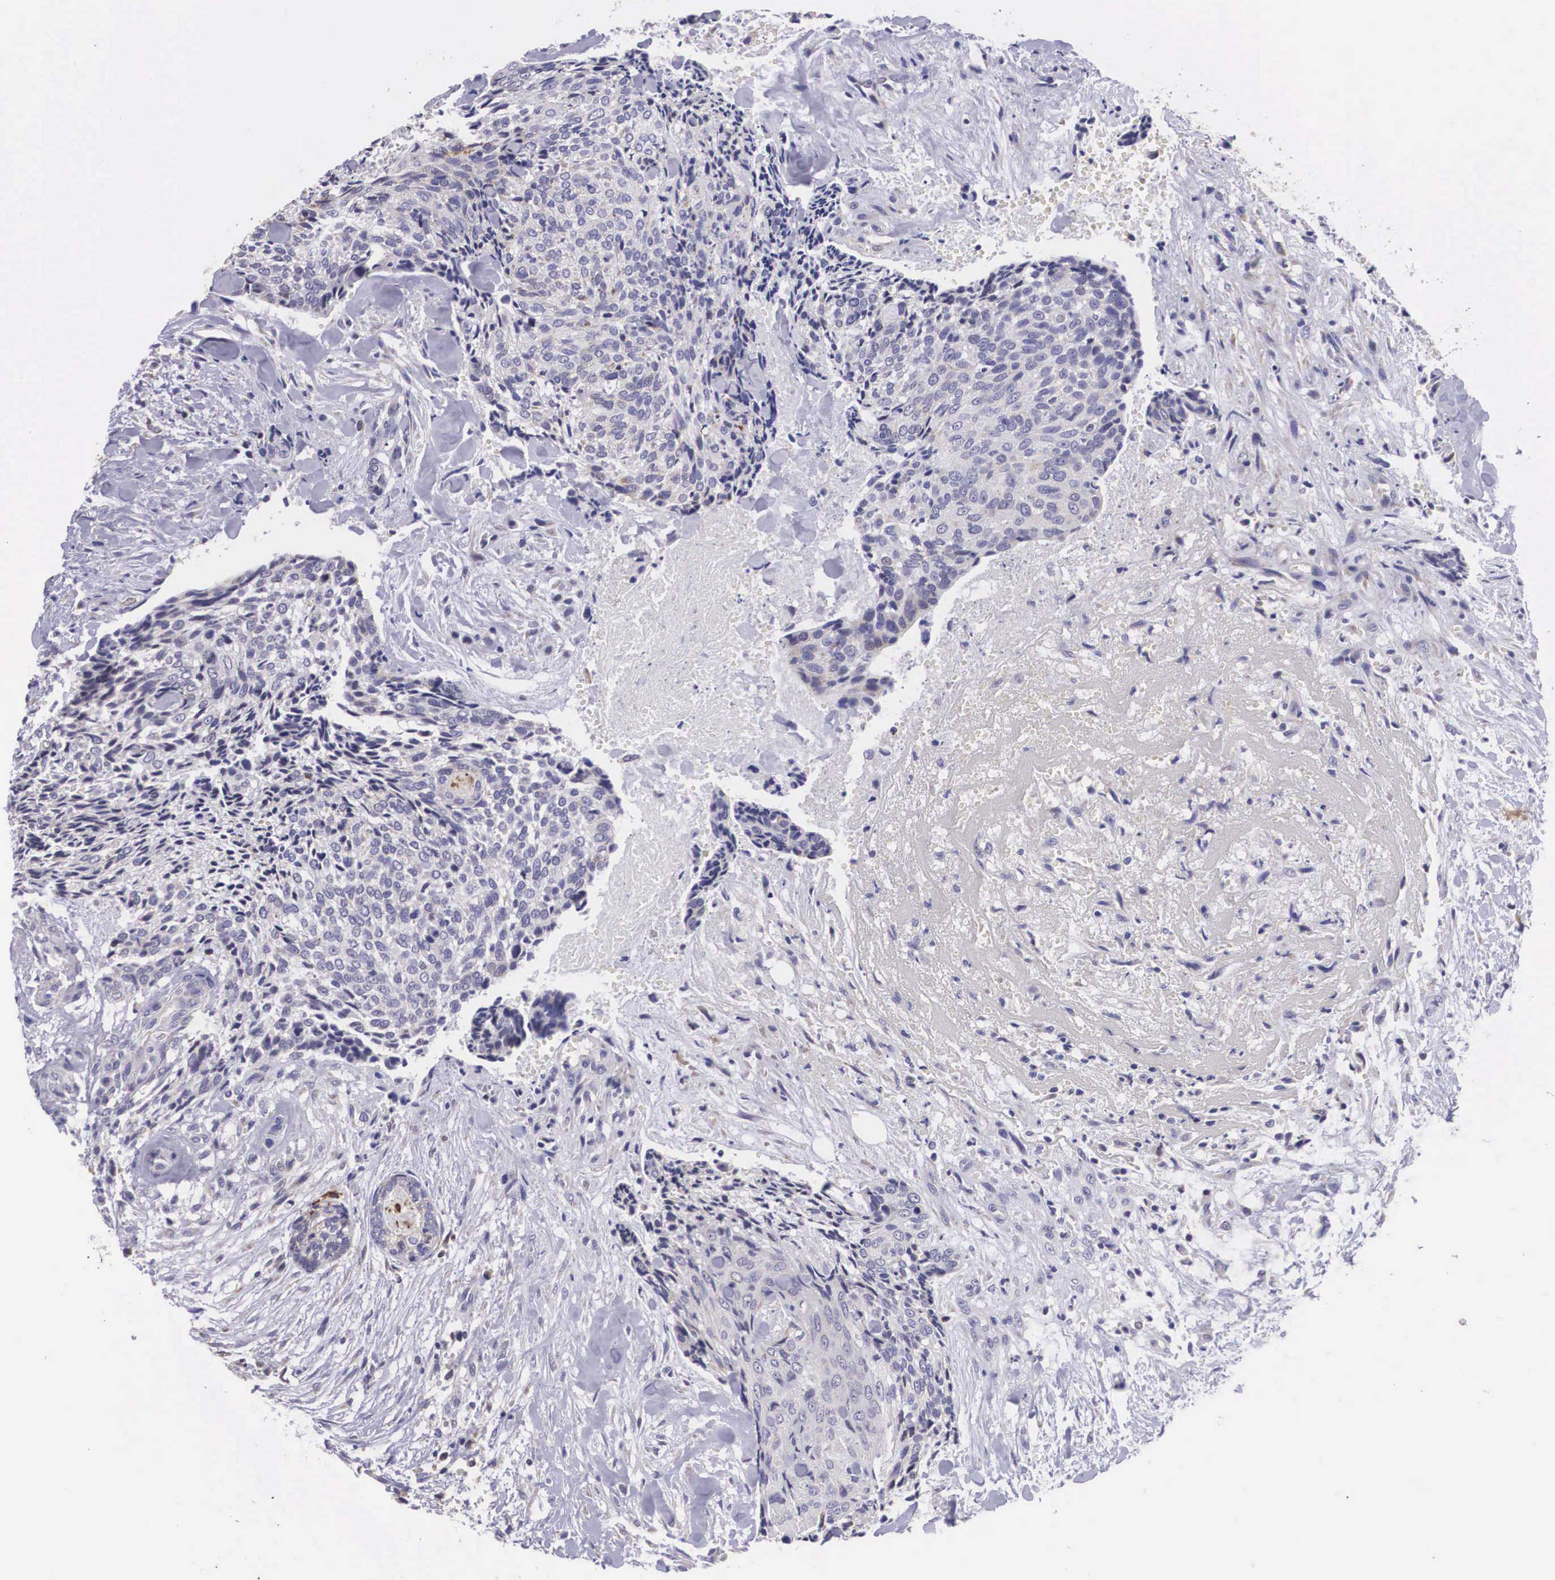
{"staining": {"intensity": "negative", "quantity": "none", "location": "none"}, "tissue": "head and neck cancer", "cell_type": "Tumor cells", "image_type": "cancer", "snomed": [{"axis": "morphology", "description": "Squamous cell carcinoma, NOS"}, {"axis": "topography", "description": "Salivary gland"}, {"axis": "topography", "description": "Head-Neck"}], "caption": "High magnification brightfield microscopy of head and neck cancer stained with DAB (3,3'-diaminobenzidine) (brown) and counterstained with hematoxylin (blue): tumor cells show no significant expression.", "gene": "ARG2", "patient": {"sex": "male", "age": 70}}